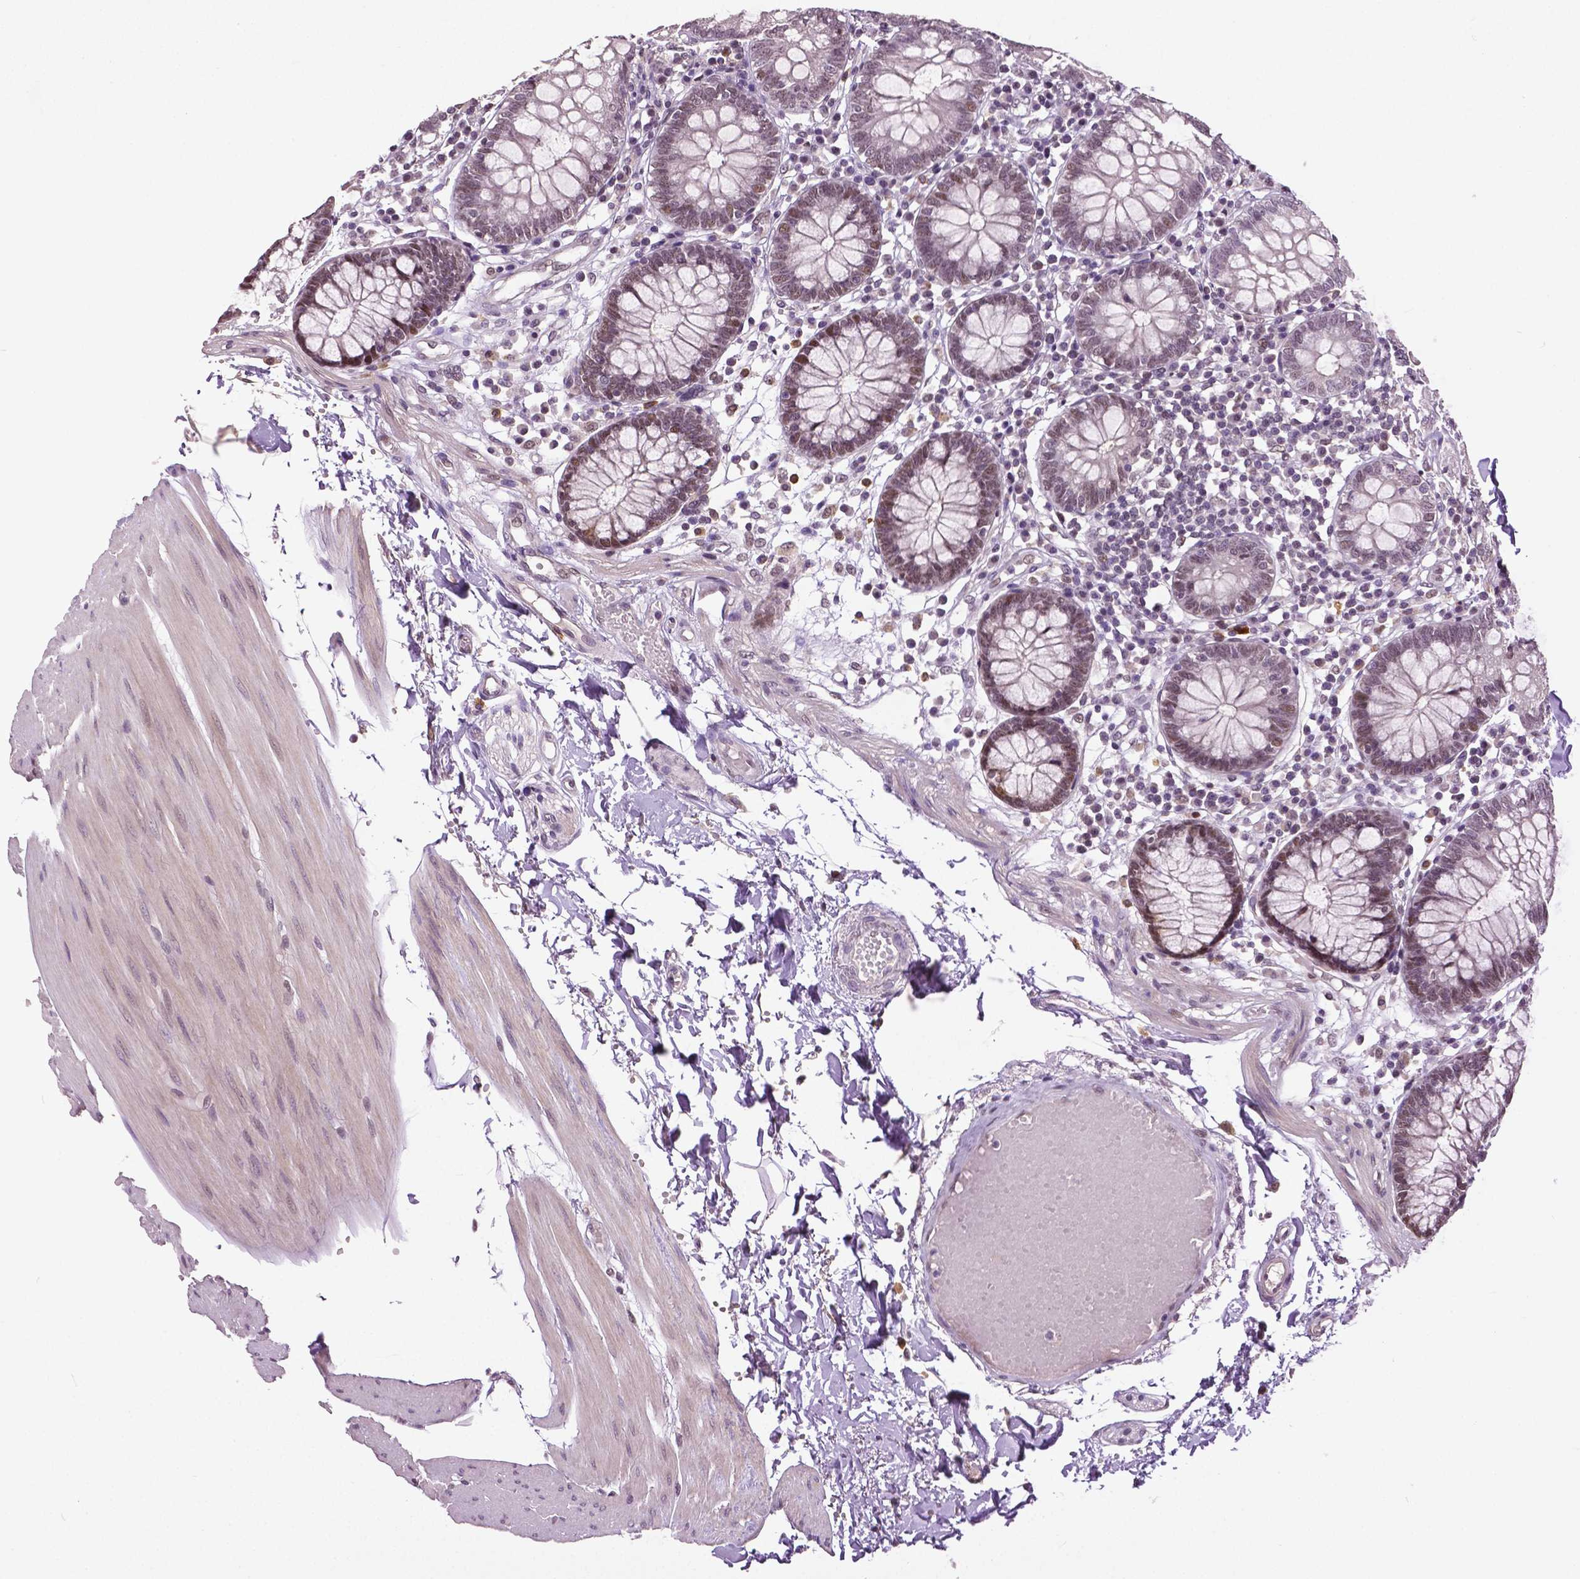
{"staining": {"intensity": "moderate", "quantity": "25%-75%", "location": "nuclear"}, "tissue": "colon", "cell_type": "Endothelial cells", "image_type": "normal", "snomed": [{"axis": "morphology", "description": "Normal tissue, NOS"}, {"axis": "morphology", "description": "Adenocarcinoma, NOS"}, {"axis": "topography", "description": "Colon"}], "caption": "Immunohistochemistry histopathology image of unremarkable human colon stained for a protein (brown), which displays medium levels of moderate nuclear positivity in about 25%-75% of endothelial cells.", "gene": "DLX5", "patient": {"sex": "male", "age": 83}}